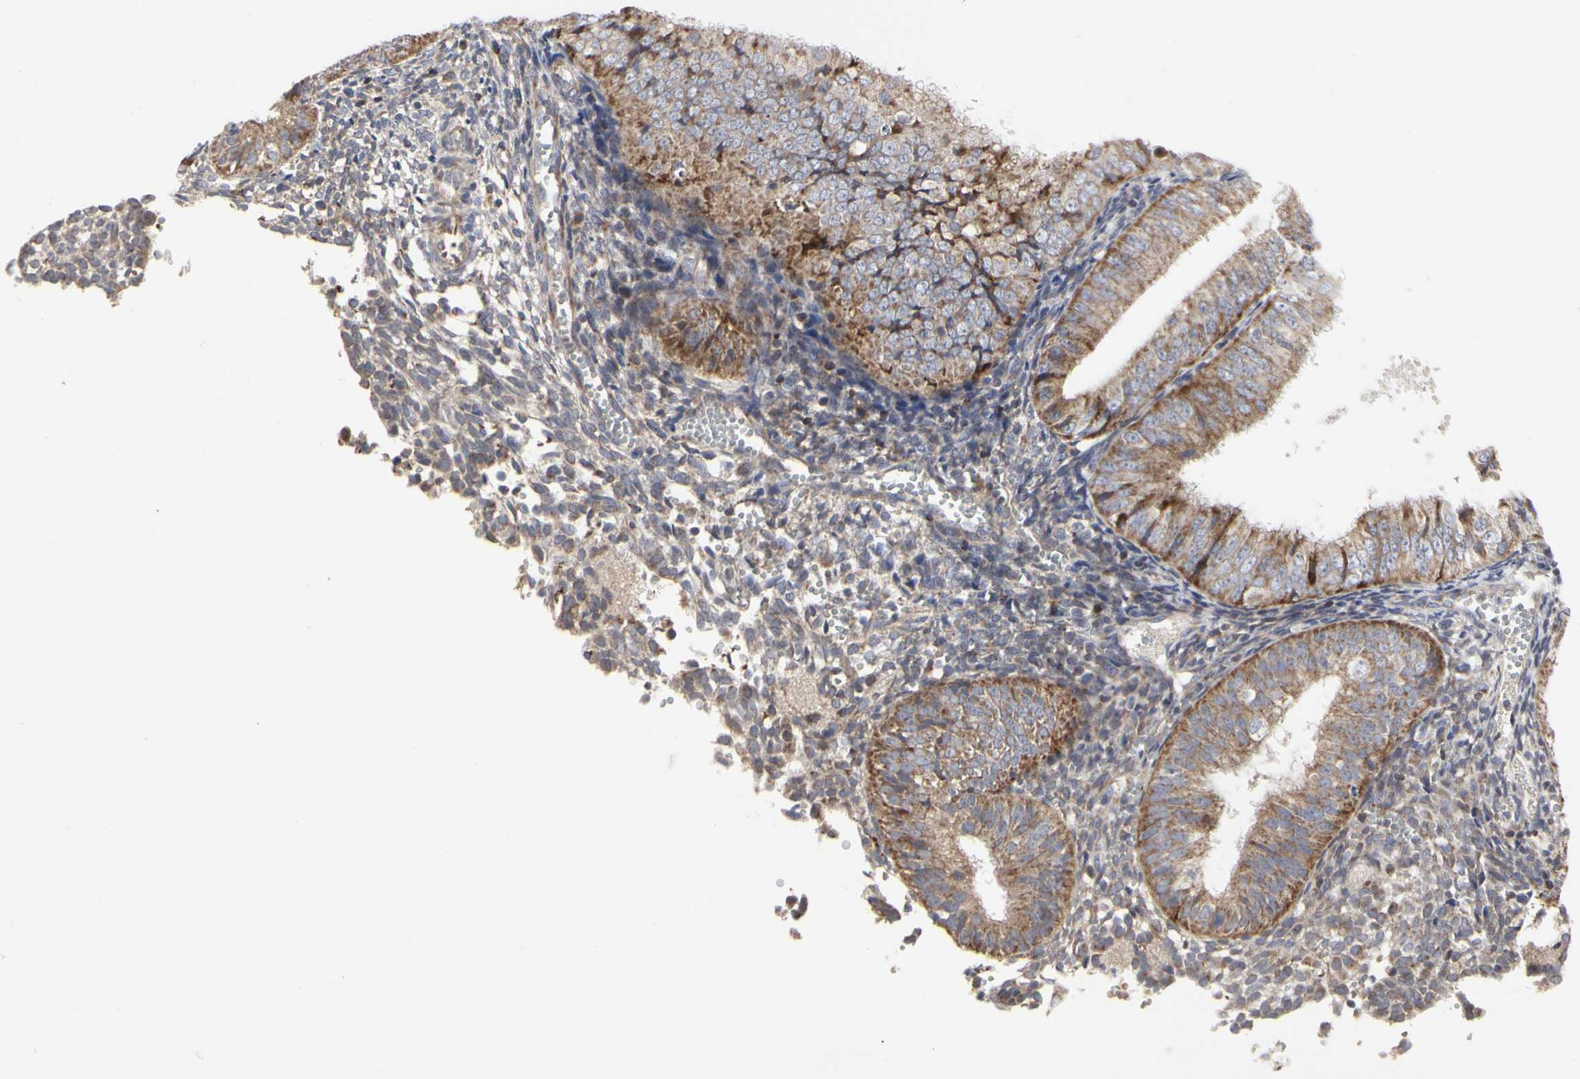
{"staining": {"intensity": "moderate", "quantity": ">75%", "location": "cytoplasmic/membranous"}, "tissue": "endometrial cancer", "cell_type": "Tumor cells", "image_type": "cancer", "snomed": [{"axis": "morphology", "description": "Normal tissue, NOS"}, {"axis": "morphology", "description": "Adenocarcinoma, NOS"}, {"axis": "topography", "description": "Endometrium"}], "caption": "Protein analysis of endometrial adenocarcinoma tissue demonstrates moderate cytoplasmic/membranous staining in about >75% of tumor cells. Using DAB (brown) and hematoxylin (blue) stains, captured at high magnification using brightfield microscopy.", "gene": "TSKU", "patient": {"sex": "female", "age": 53}}